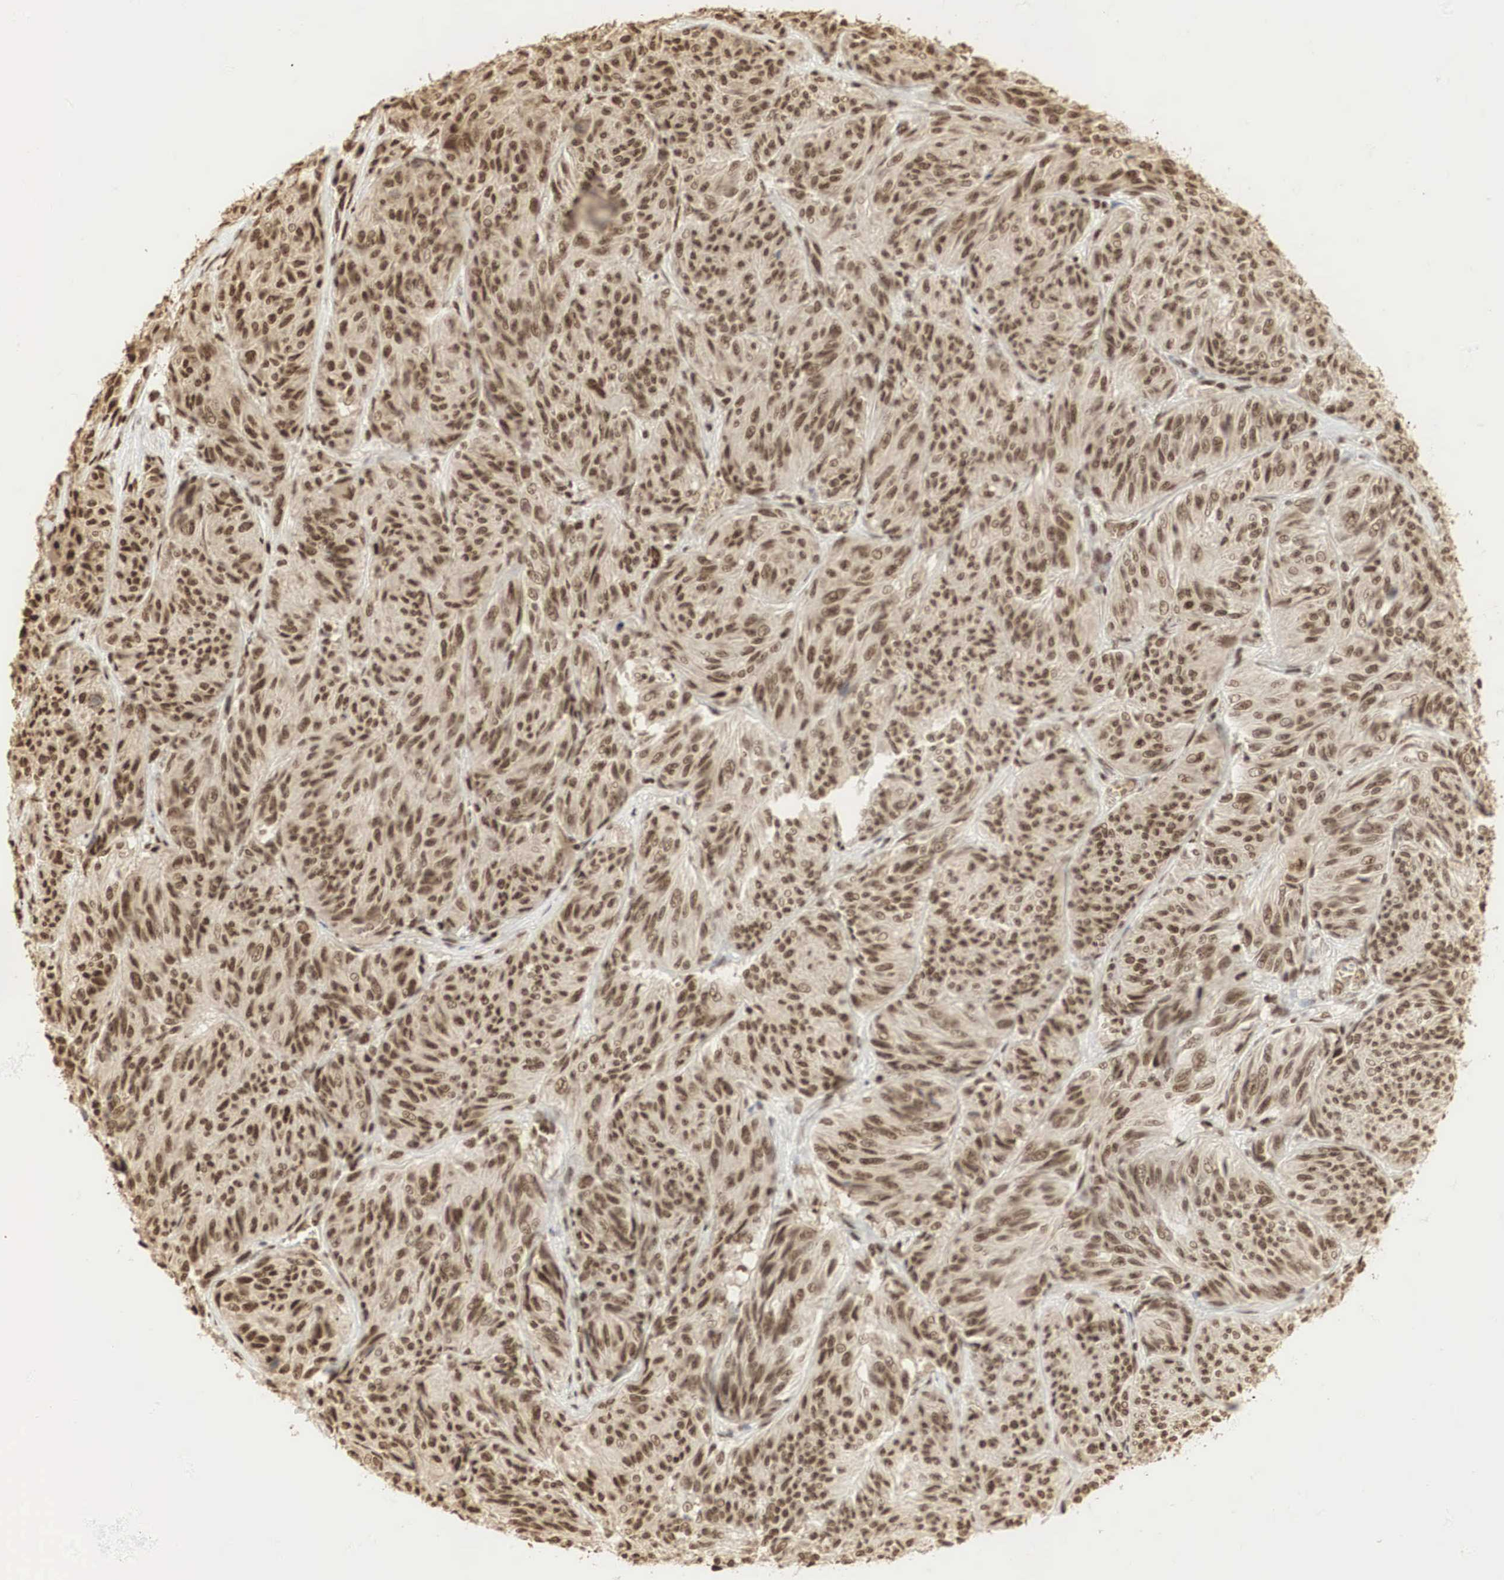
{"staining": {"intensity": "moderate", "quantity": ">75%", "location": "cytoplasmic/membranous,nuclear"}, "tissue": "melanoma", "cell_type": "Tumor cells", "image_type": "cancer", "snomed": [{"axis": "morphology", "description": "Malignant melanoma, NOS"}, {"axis": "topography", "description": "Skin"}], "caption": "Protein expression analysis of human melanoma reveals moderate cytoplasmic/membranous and nuclear expression in about >75% of tumor cells.", "gene": "RNF113A", "patient": {"sex": "male", "age": 54}}